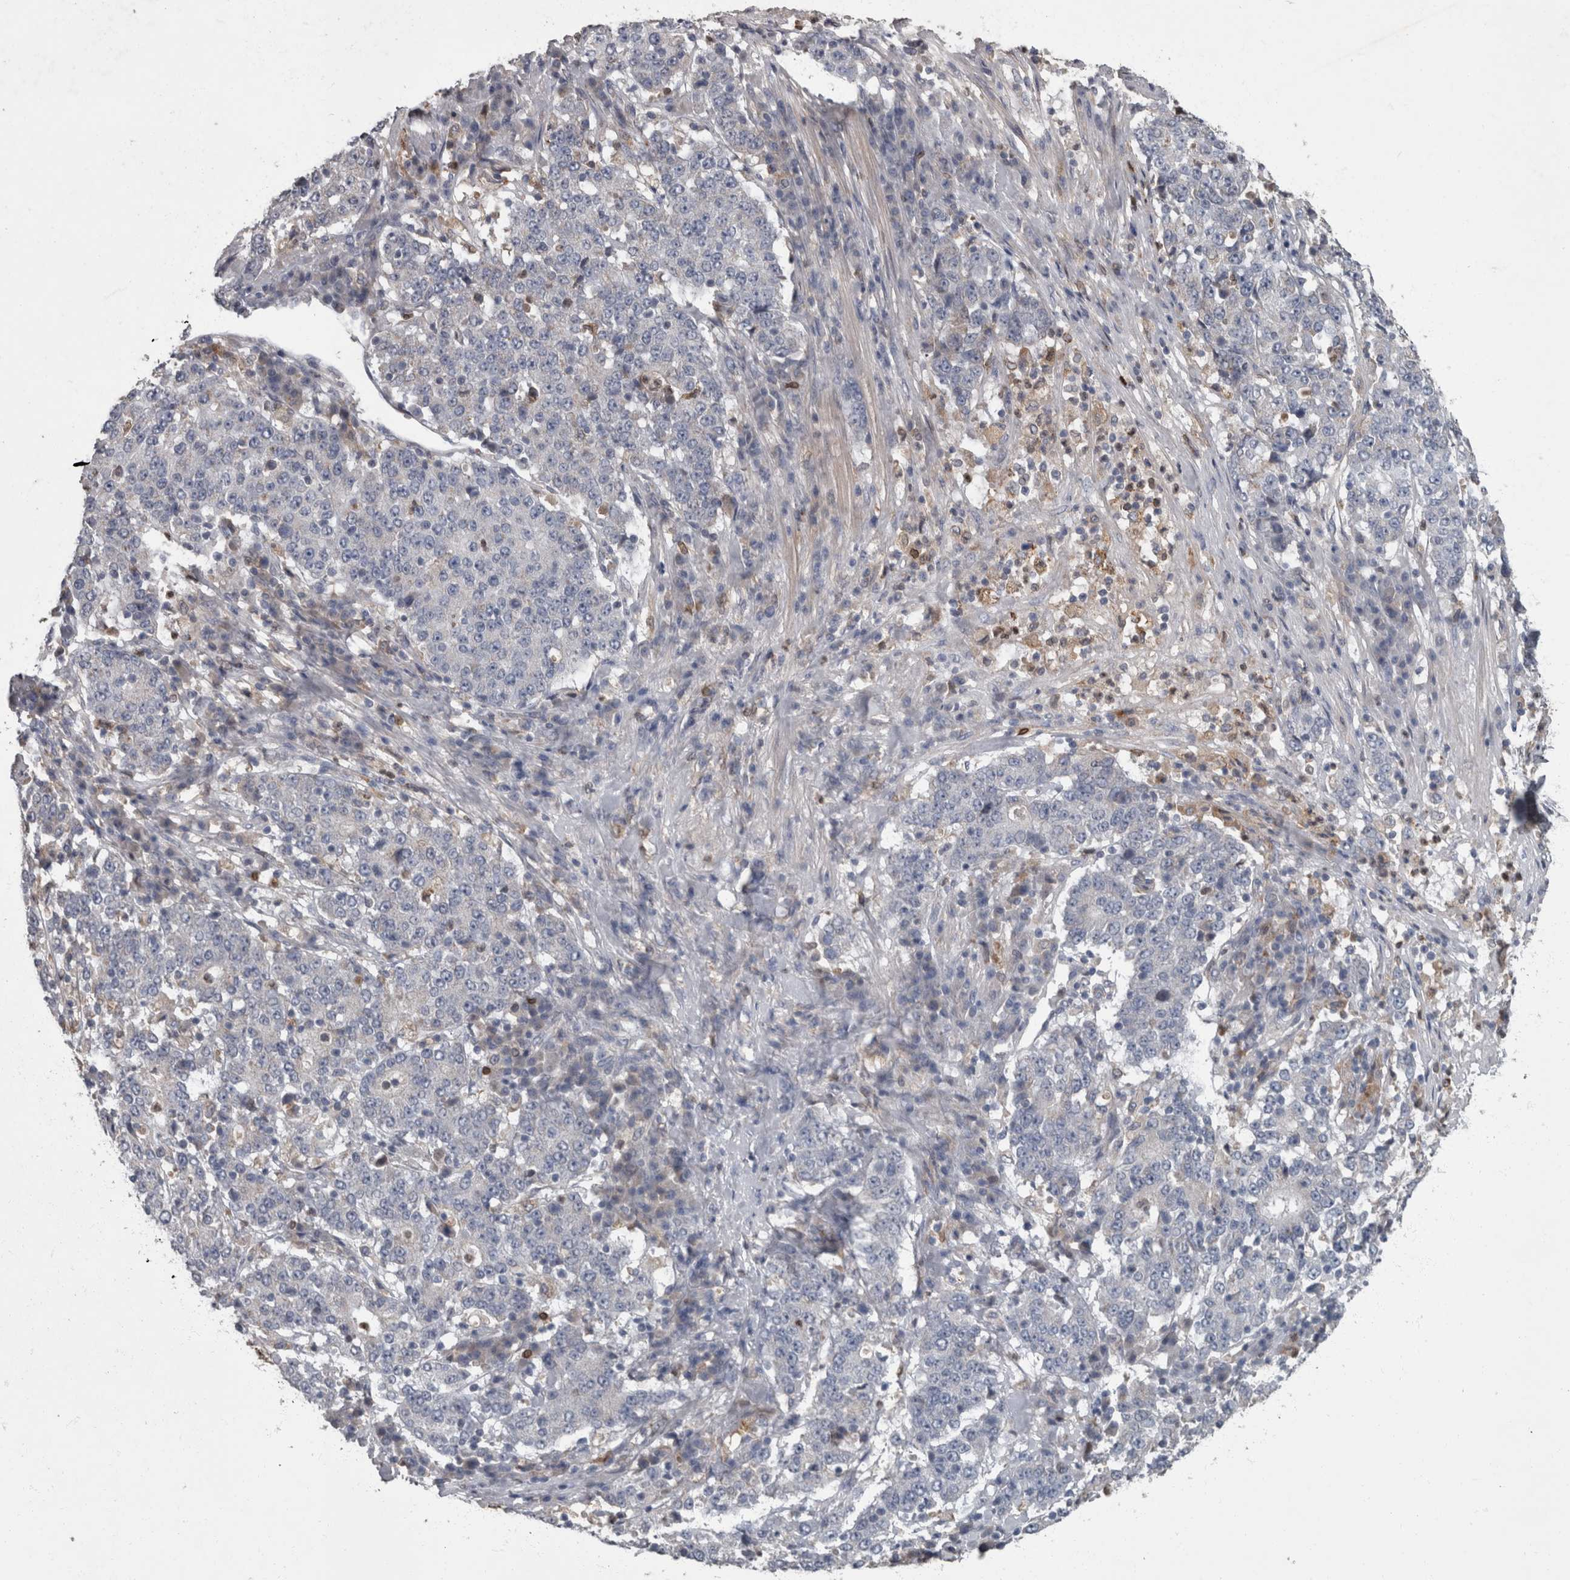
{"staining": {"intensity": "negative", "quantity": "none", "location": "none"}, "tissue": "stomach cancer", "cell_type": "Tumor cells", "image_type": "cancer", "snomed": [{"axis": "morphology", "description": "Adenocarcinoma, NOS"}, {"axis": "topography", "description": "Stomach"}], "caption": "Immunohistochemical staining of adenocarcinoma (stomach) shows no significant staining in tumor cells.", "gene": "PPP1R3C", "patient": {"sex": "male", "age": 59}}